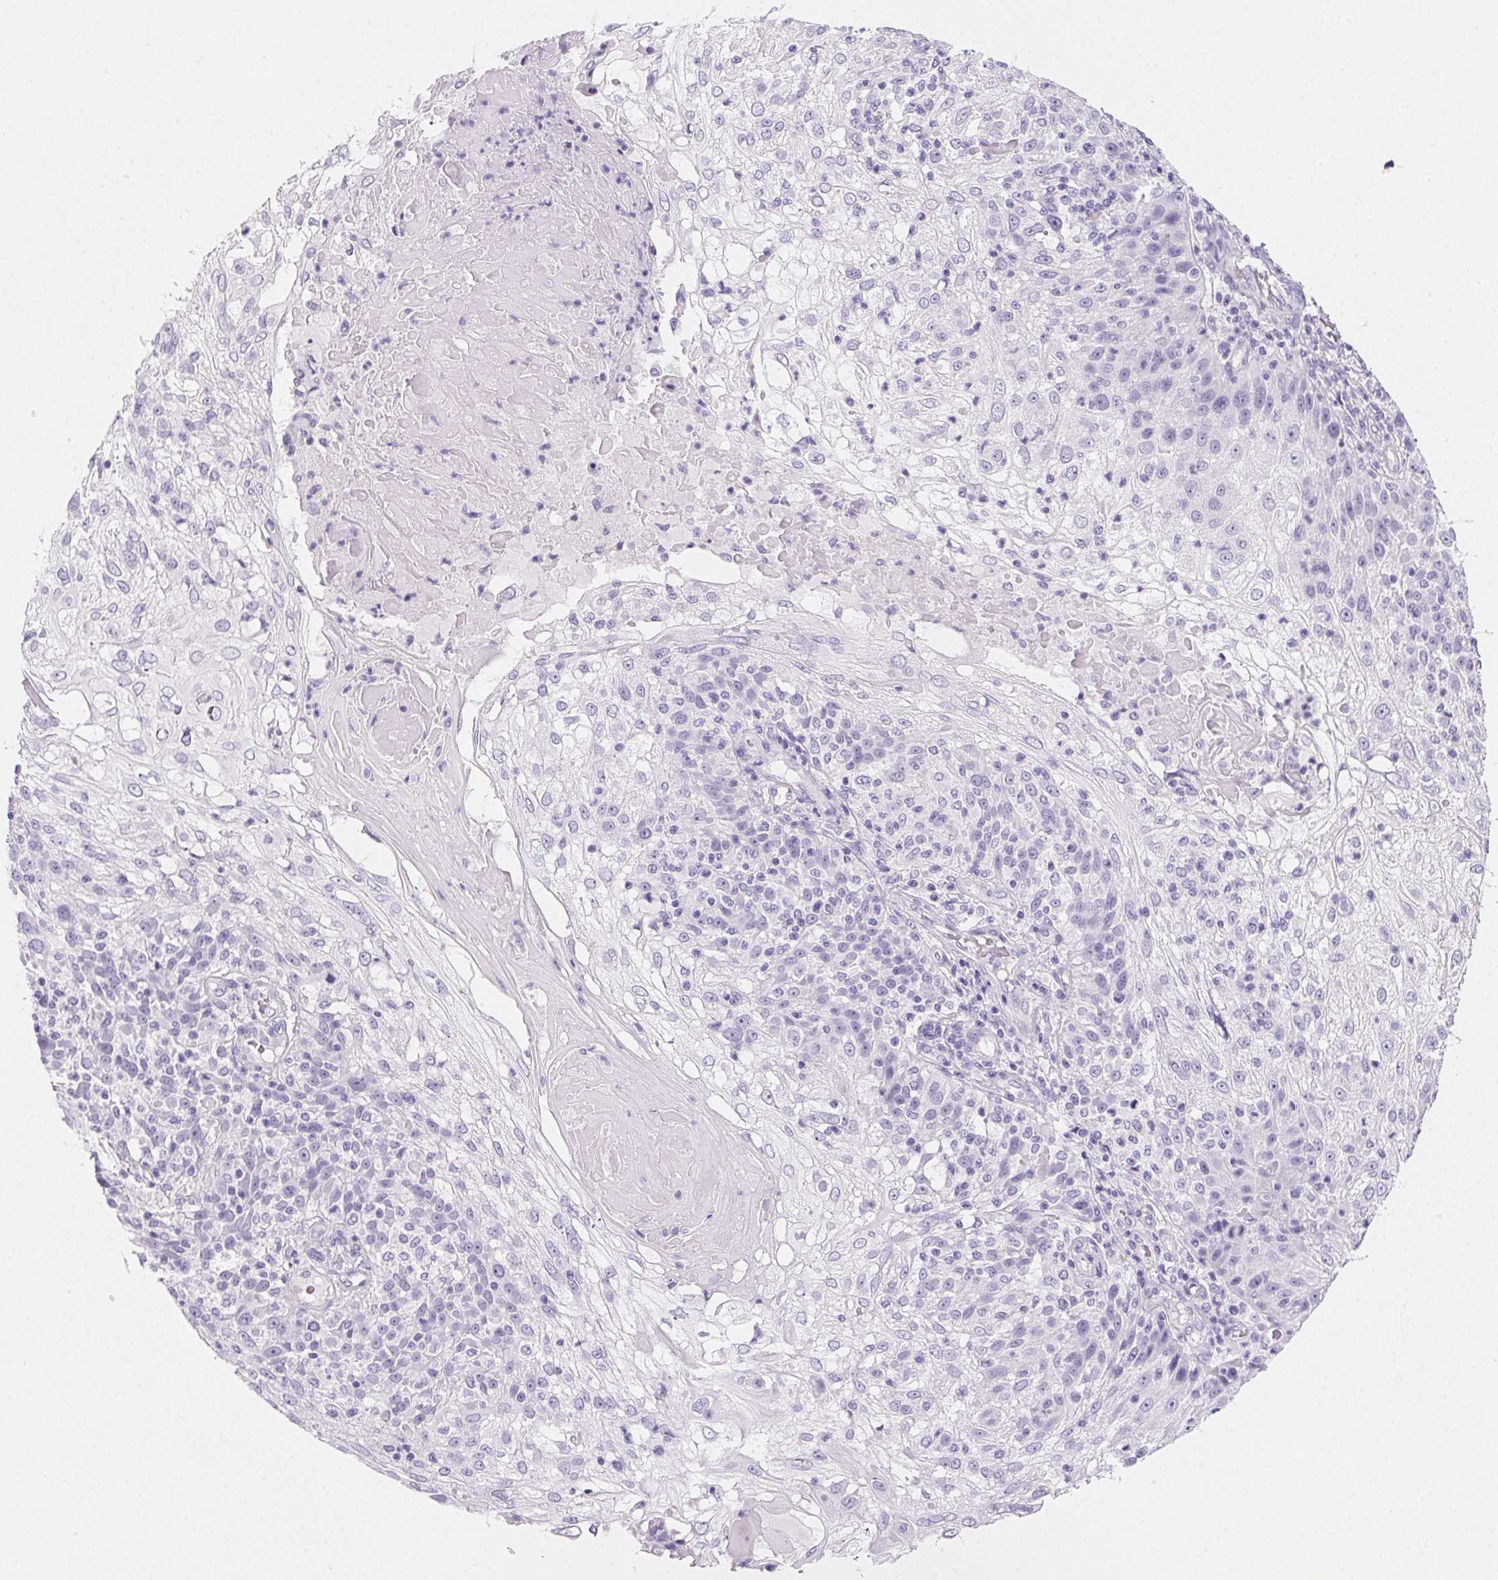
{"staining": {"intensity": "negative", "quantity": "none", "location": "none"}, "tissue": "skin cancer", "cell_type": "Tumor cells", "image_type": "cancer", "snomed": [{"axis": "morphology", "description": "Normal tissue, NOS"}, {"axis": "morphology", "description": "Squamous cell carcinoma, NOS"}, {"axis": "topography", "description": "Skin"}], "caption": "Tumor cells show no significant expression in skin cancer.", "gene": "PRSS3", "patient": {"sex": "female", "age": 83}}